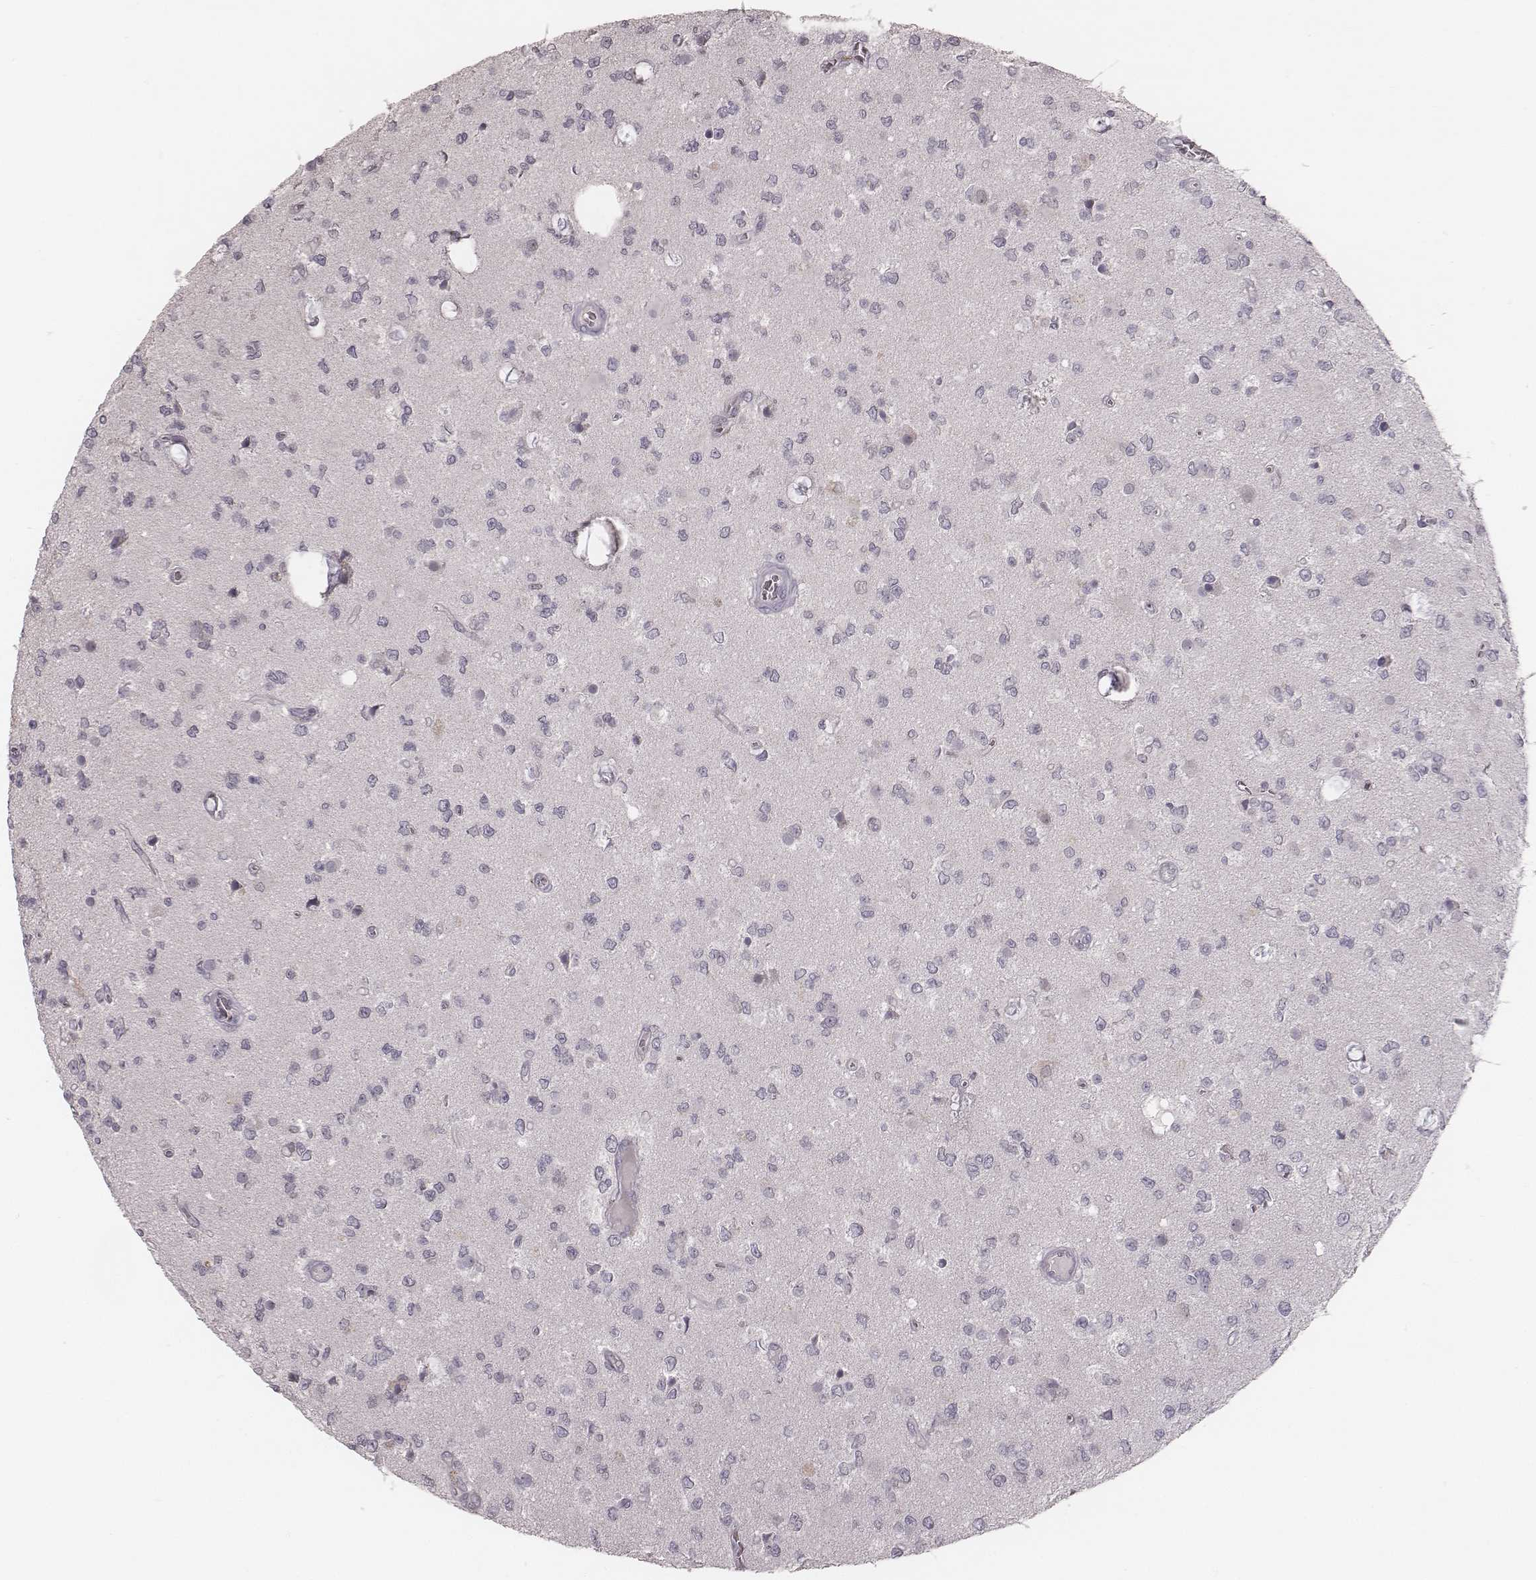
{"staining": {"intensity": "negative", "quantity": "none", "location": "none"}, "tissue": "glioma", "cell_type": "Tumor cells", "image_type": "cancer", "snomed": [{"axis": "morphology", "description": "Glioma, malignant, Low grade"}, {"axis": "topography", "description": "Brain"}], "caption": "This is an immunohistochemistry micrograph of human glioma. There is no positivity in tumor cells.", "gene": "ACACB", "patient": {"sex": "female", "age": 45}}